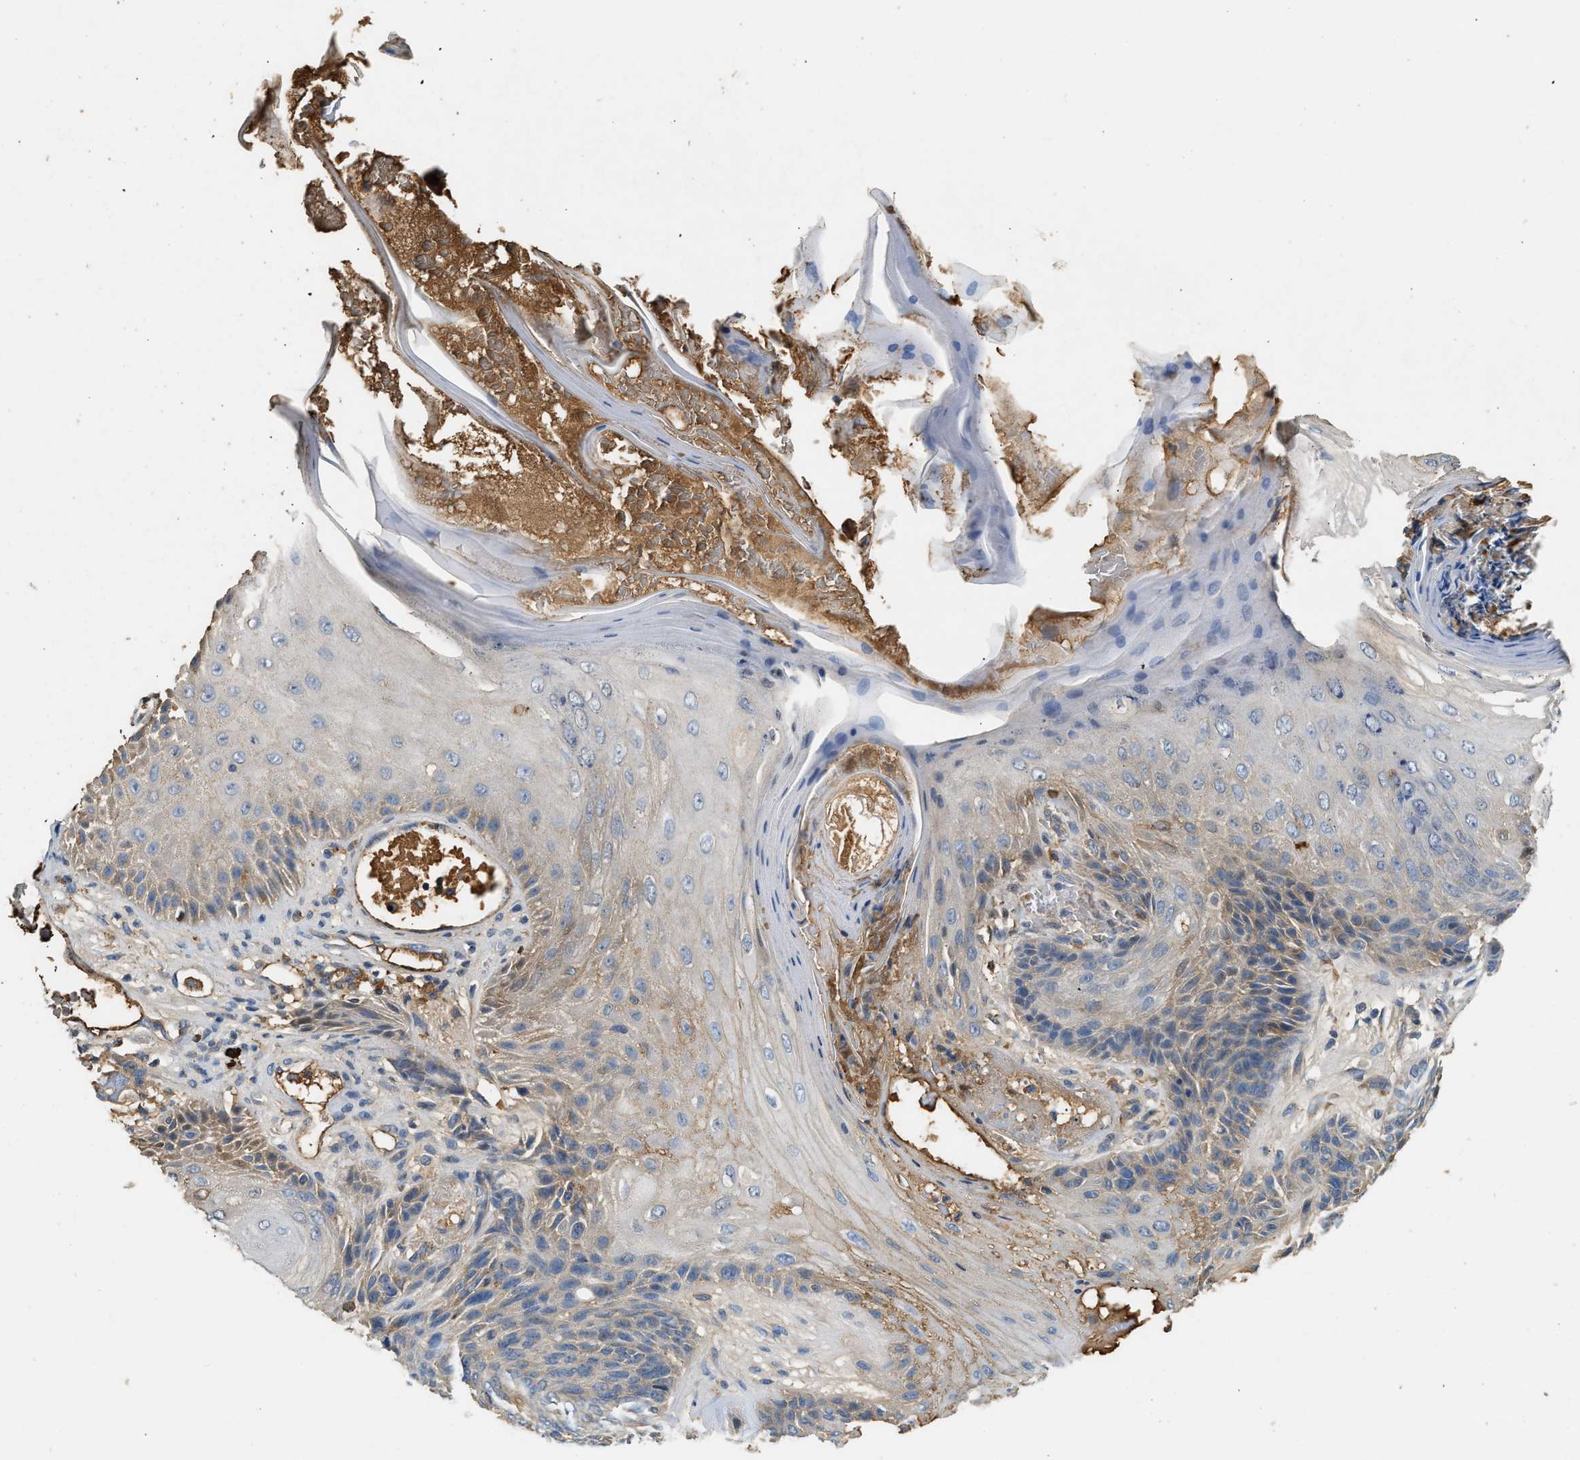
{"staining": {"intensity": "weak", "quantity": "<25%", "location": "cytoplasmic/membranous"}, "tissue": "skin cancer", "cell_type": "Tumor cells", "image_type": "cancer", "snomed": [{"axis": "morphology", "description": "Basal cell carcinoma"}, {"axis": "topography", "description": "Skin"}], "caption": "The histopathology image reveals no significant staining in tumor cells of skin basal cell carcinoma. The staining was performed using DAB to visualize the protein expression in brown, while the nuclei were stained in blue with hematoxylin (Magnification: 20x).", "gene": "TMEM268", "patient": {"sex": "male", "age": 55}}